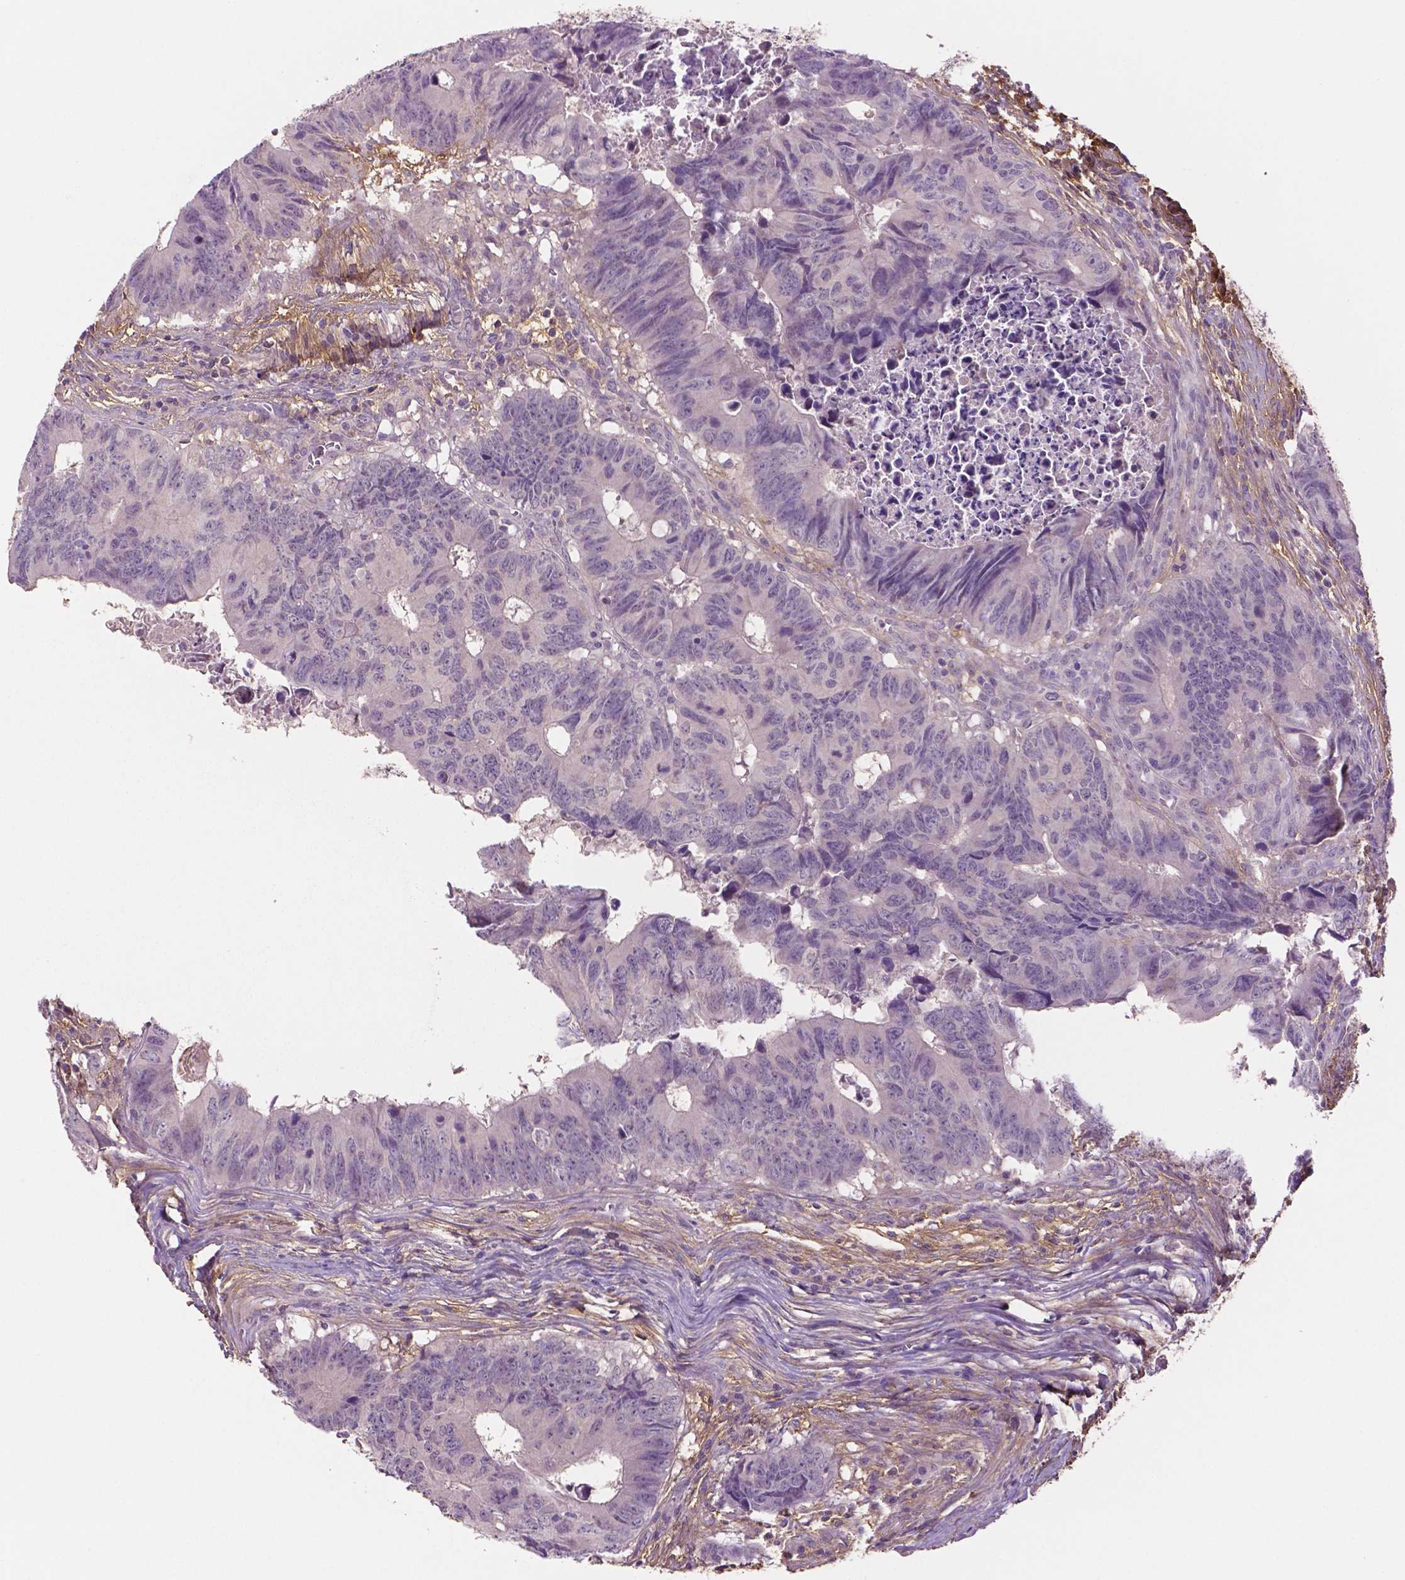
{"staining": {"intensity": "negative", "quantity": "none", "location": "none"}, "tissue": "colorectal cancer", "cell_type": "Tumor cells", "image_type": "cancer", "snomed": [{"axis": "morphology", "description": "Adenocarcinoma, NOS"}, {"axis": "topography", "description": "Colon"}], "caption": "This is an immunohistochemistry micrograph of human colorectal cancer (adenocarcinoma). There is no positivity in tumor cells.", "gene": "FBLN1", "patient": {"sex": "female", "age": 82}}